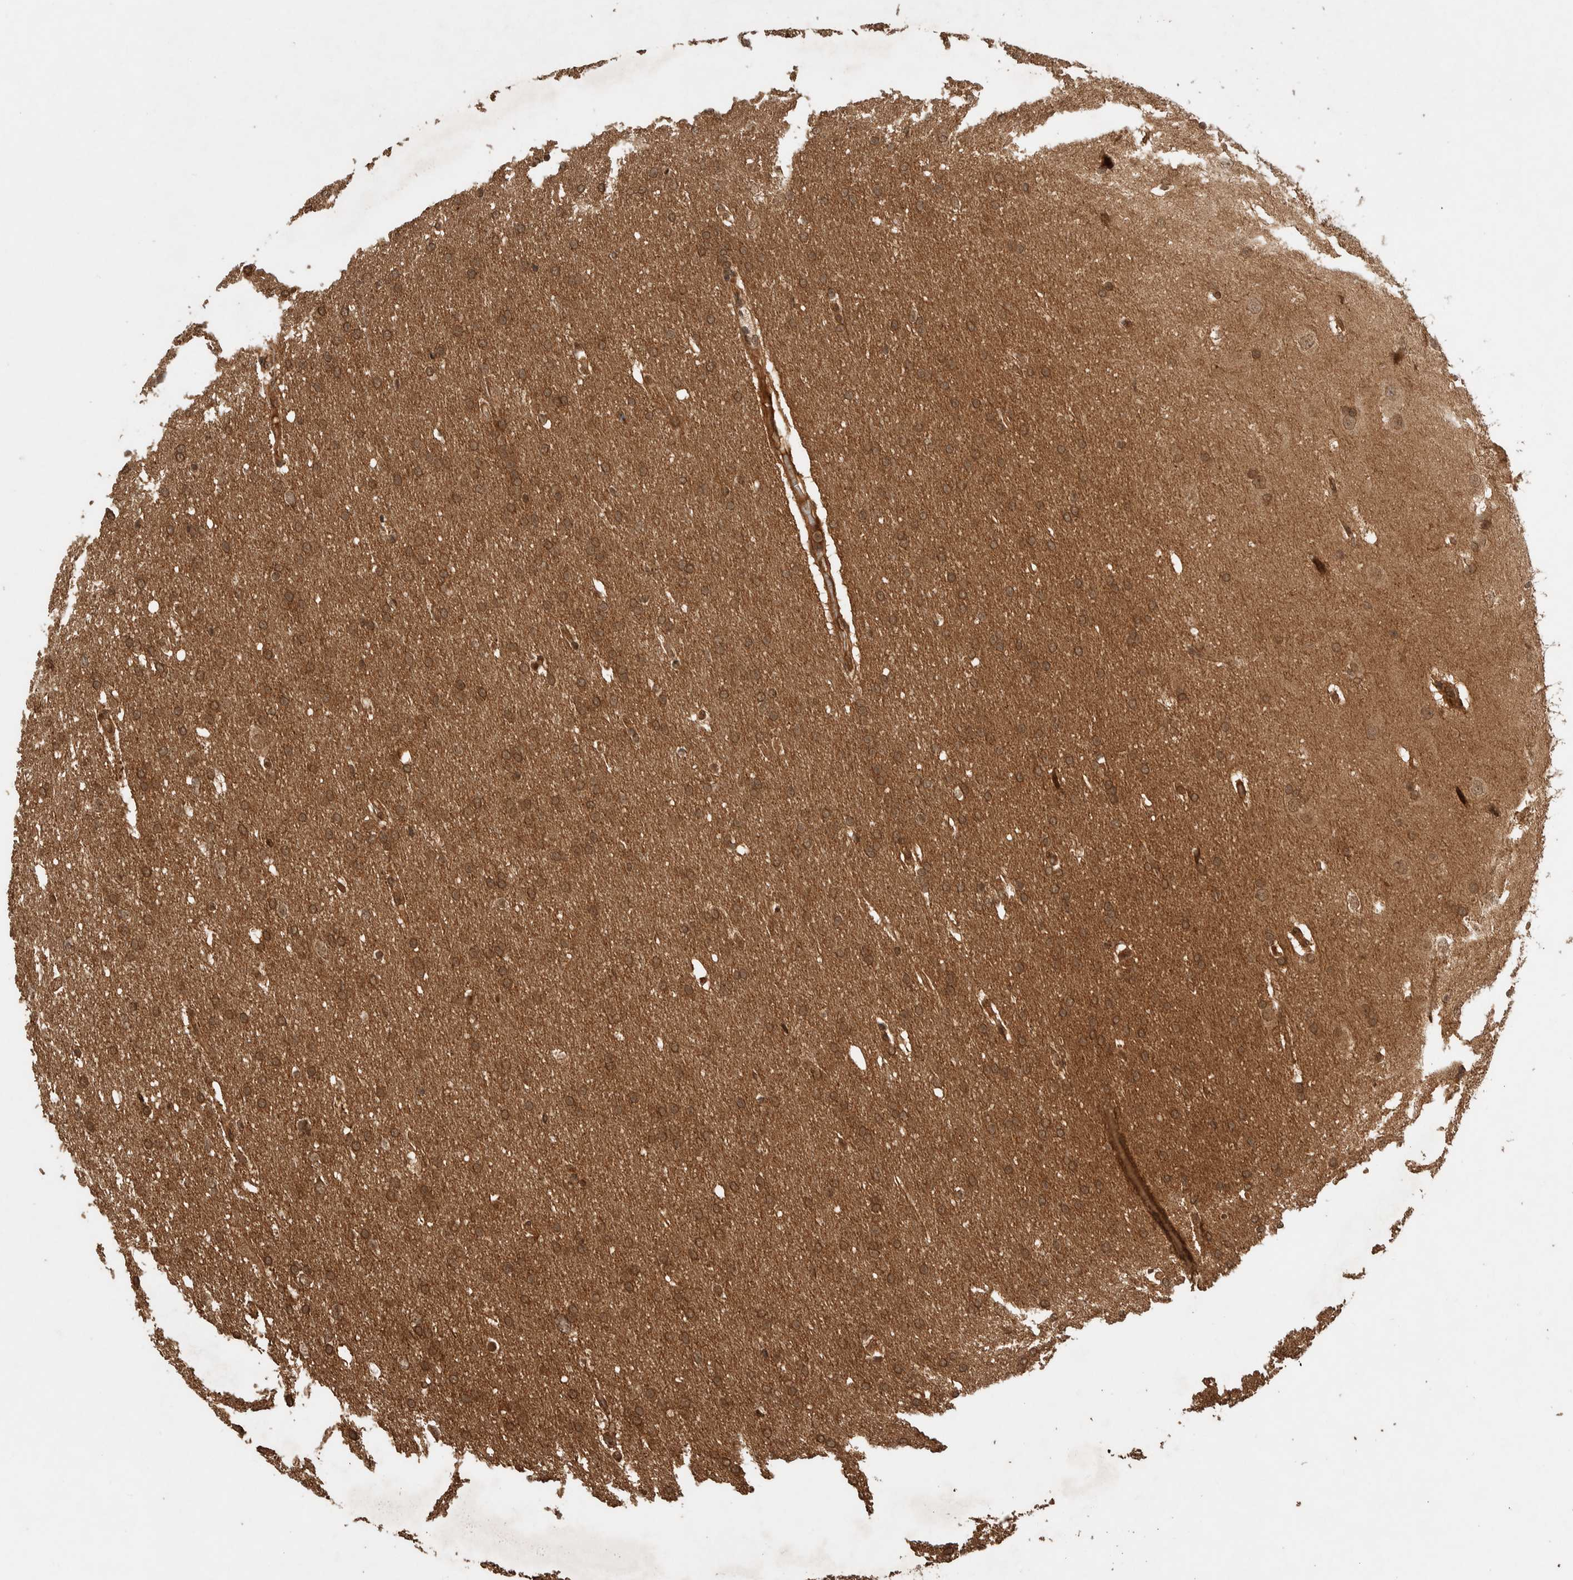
{"staining": {"intensity": "moderate", "quantity": ">75%", "location": "cytoplasmic/membranous"}, "tissue": "glioma", "cell_type": "Tumor cells", "image_type": "cancer", "snomed": [{"axis": "morphology", "description": "Glioma, malignant, Low grade"}, {"axis": "topography", "description": "Brain"}], "caption": "Approximately >75% of tumor cells in malignant glioma (low-grade) display moderate cytoplasmic/membranous protein expression as visualized by brown immunohistochemical staining.", "gene": "CNTROB", "patient": {"sex": "female", "age": 37}}